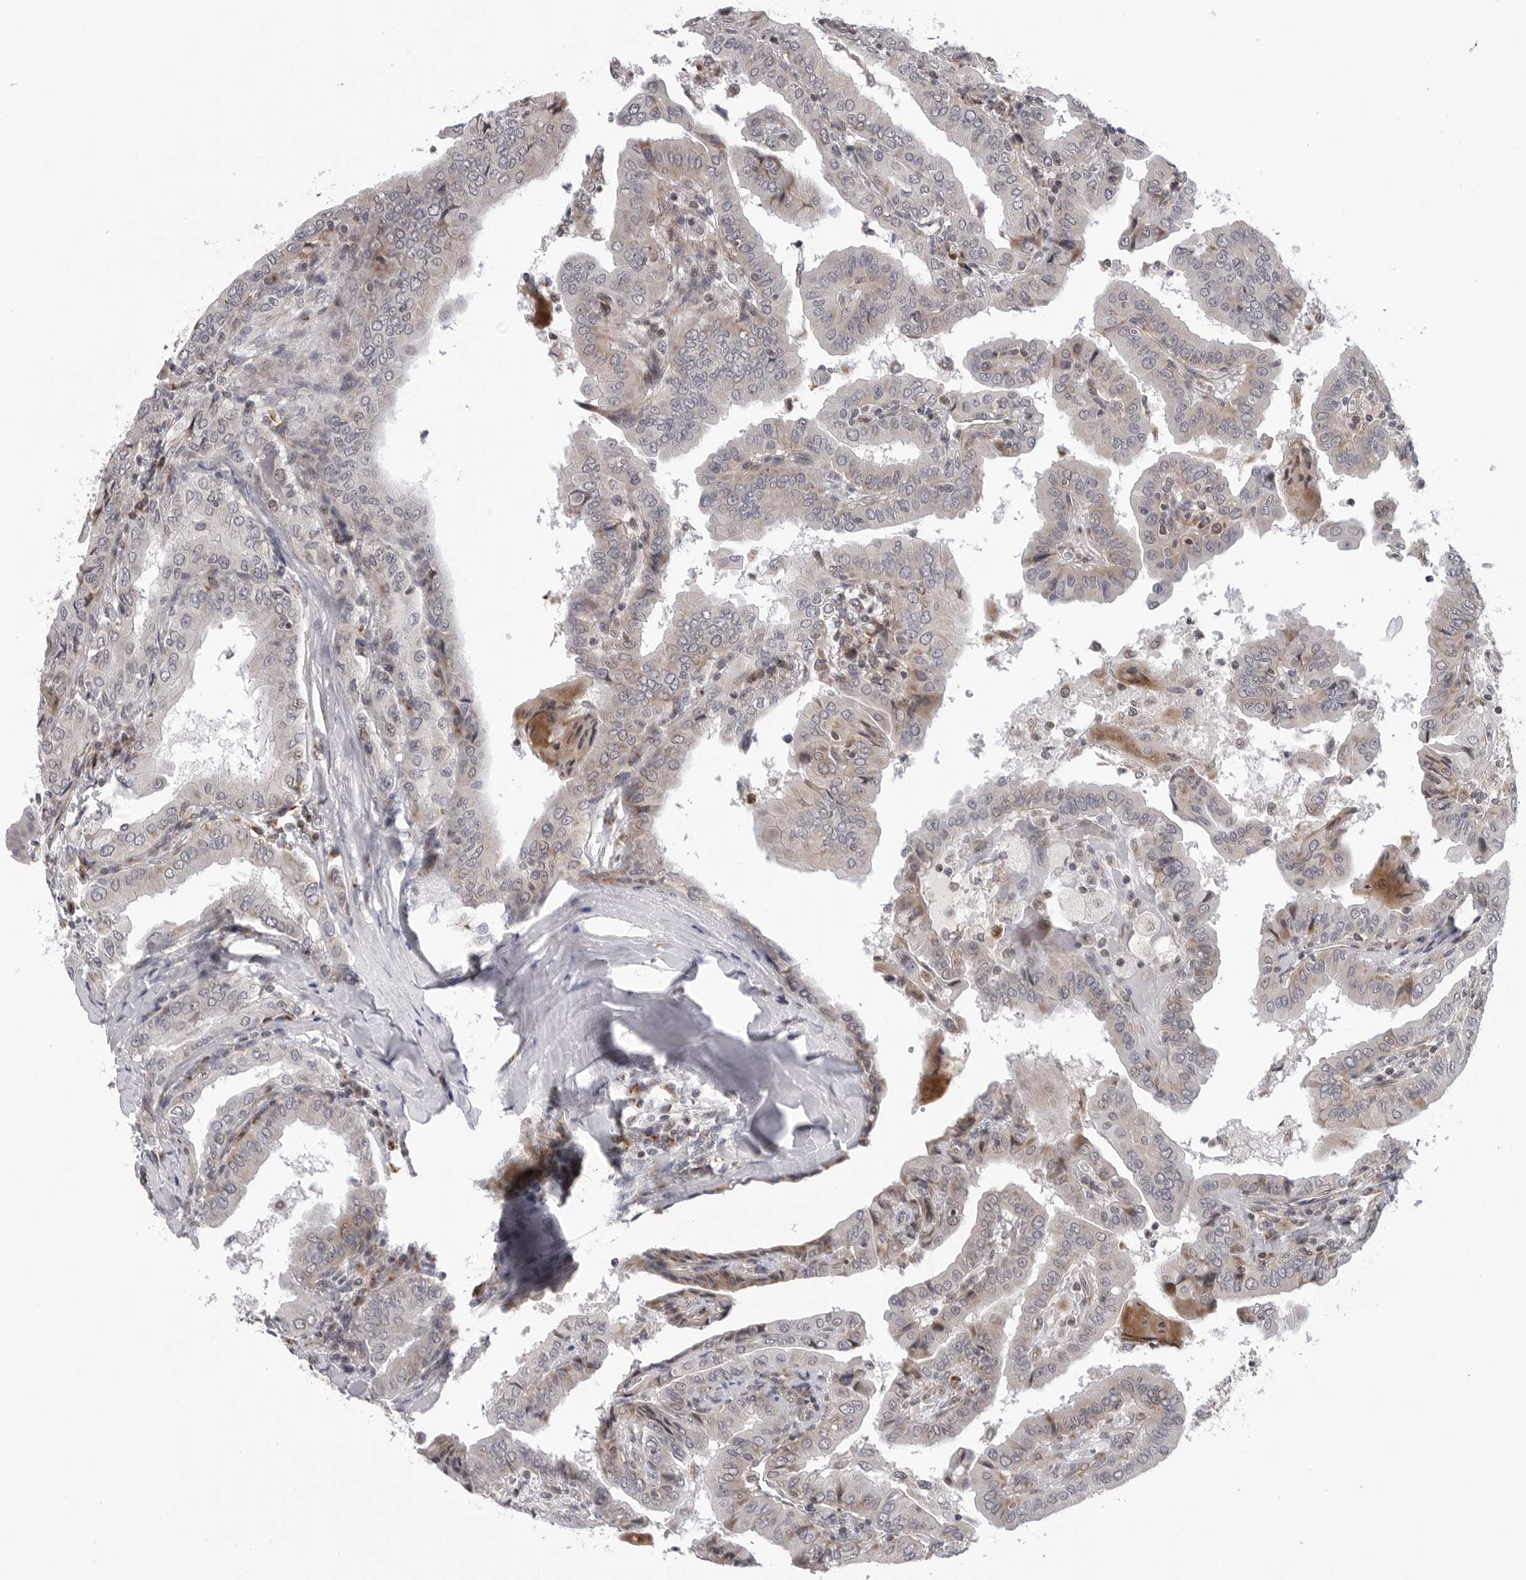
{"staining": {"intensity": "negative", "quantity": "none", "location": "none"}, "tissue": "thyroid cancer", "cell_type": "Tumor cells", "image_type": "cancer", "snomed": [{"axis": "morphology", "description": "Papillary adenocarcinoma, NOS"}, {"axis": "topography", "description": "Thyroid gland"}], "caption": "Thyroid cancer stained for a protein using immunohistochemistry (IHC) reveals no expression tumor cells.", "gene": "CDK20", "patient": {"sex": "male", "age": 33}}